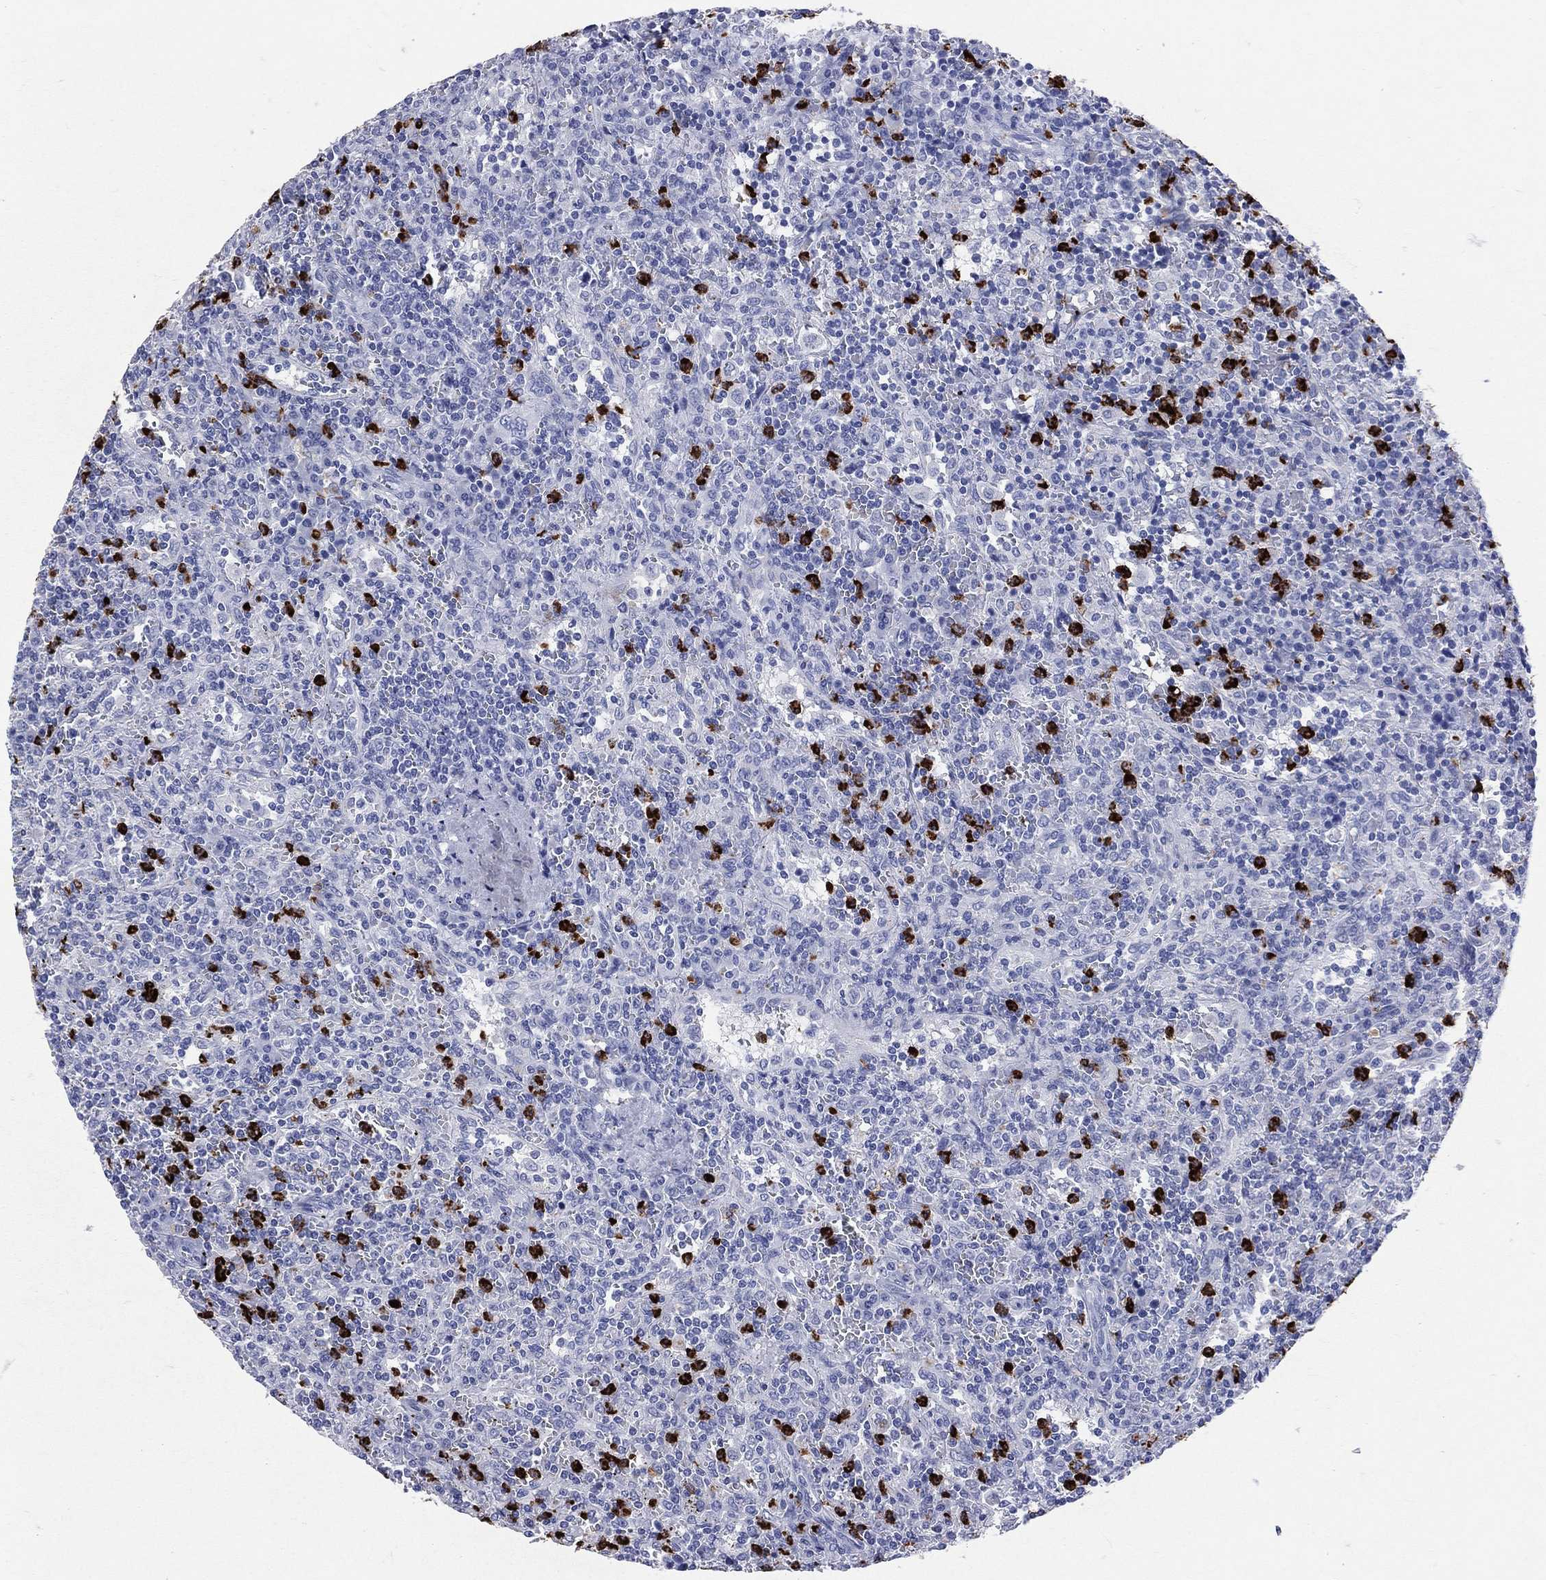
{"staining": {"intensity": "negative", "quantity": "none", "location": "none"}, "tissue": "lymphoma", "cell_type": "Tumor cells", "image_type": "cancer", "snomed": [{"axis": "morphology", "description": "Malignant lymphoma, non-Hodgkin's type, Low grade"}, {"axis": "topography", "description": "Spleen"}], "caption": "An immunohistochemistry (IHC) histopathology image of malignant lymphoma, non-Hodgkin's type (low-grade) is shown. There is no staining in tumor cells of malignant lymphoma, non-Hodgkin's type (low-grade).", "gene": "PGLYRP1", "patient": {"sex": "male", "age": 62}}